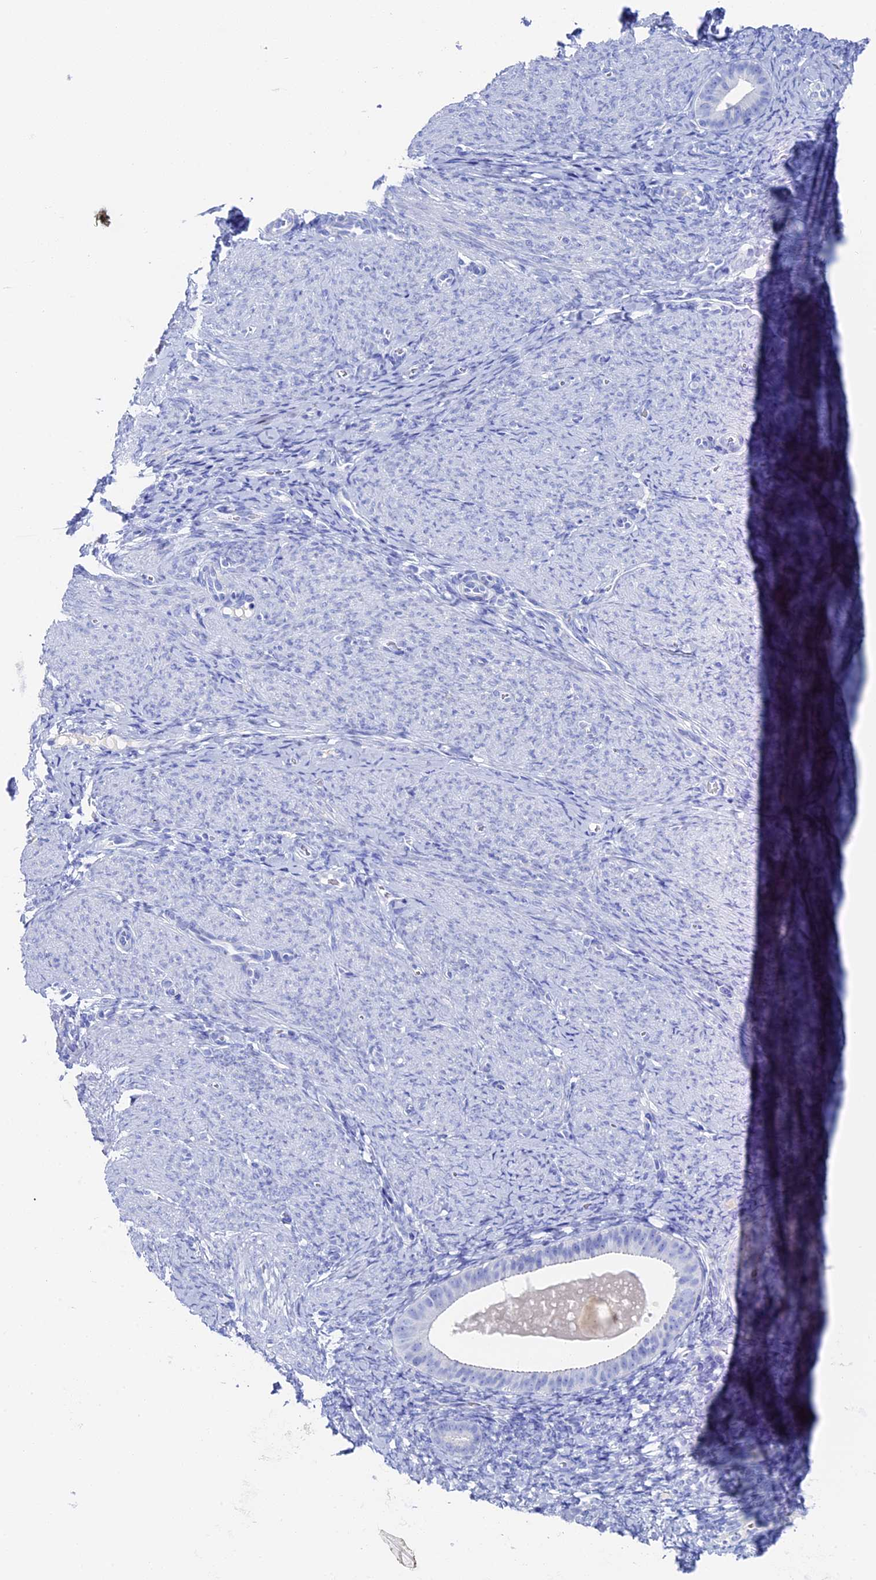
{"staining": {"intensity": "negative", "quantity": "none", "location": "none"}, "tissue": "endometrium", "cell_type": "Cells in endometrial stroma", "image_type": "normal", "snomed": [{"axis": "morphology", "description": "Normal tissue, NOS"}, {"axis": "topography", "description": "Endometrium"}], "caption": "The histopathology image demonstrates no staining of cells in endometrial stroma in normal endometrium.", "gene": "UNC119", "patient": {"sex": "female", "age": 65}}